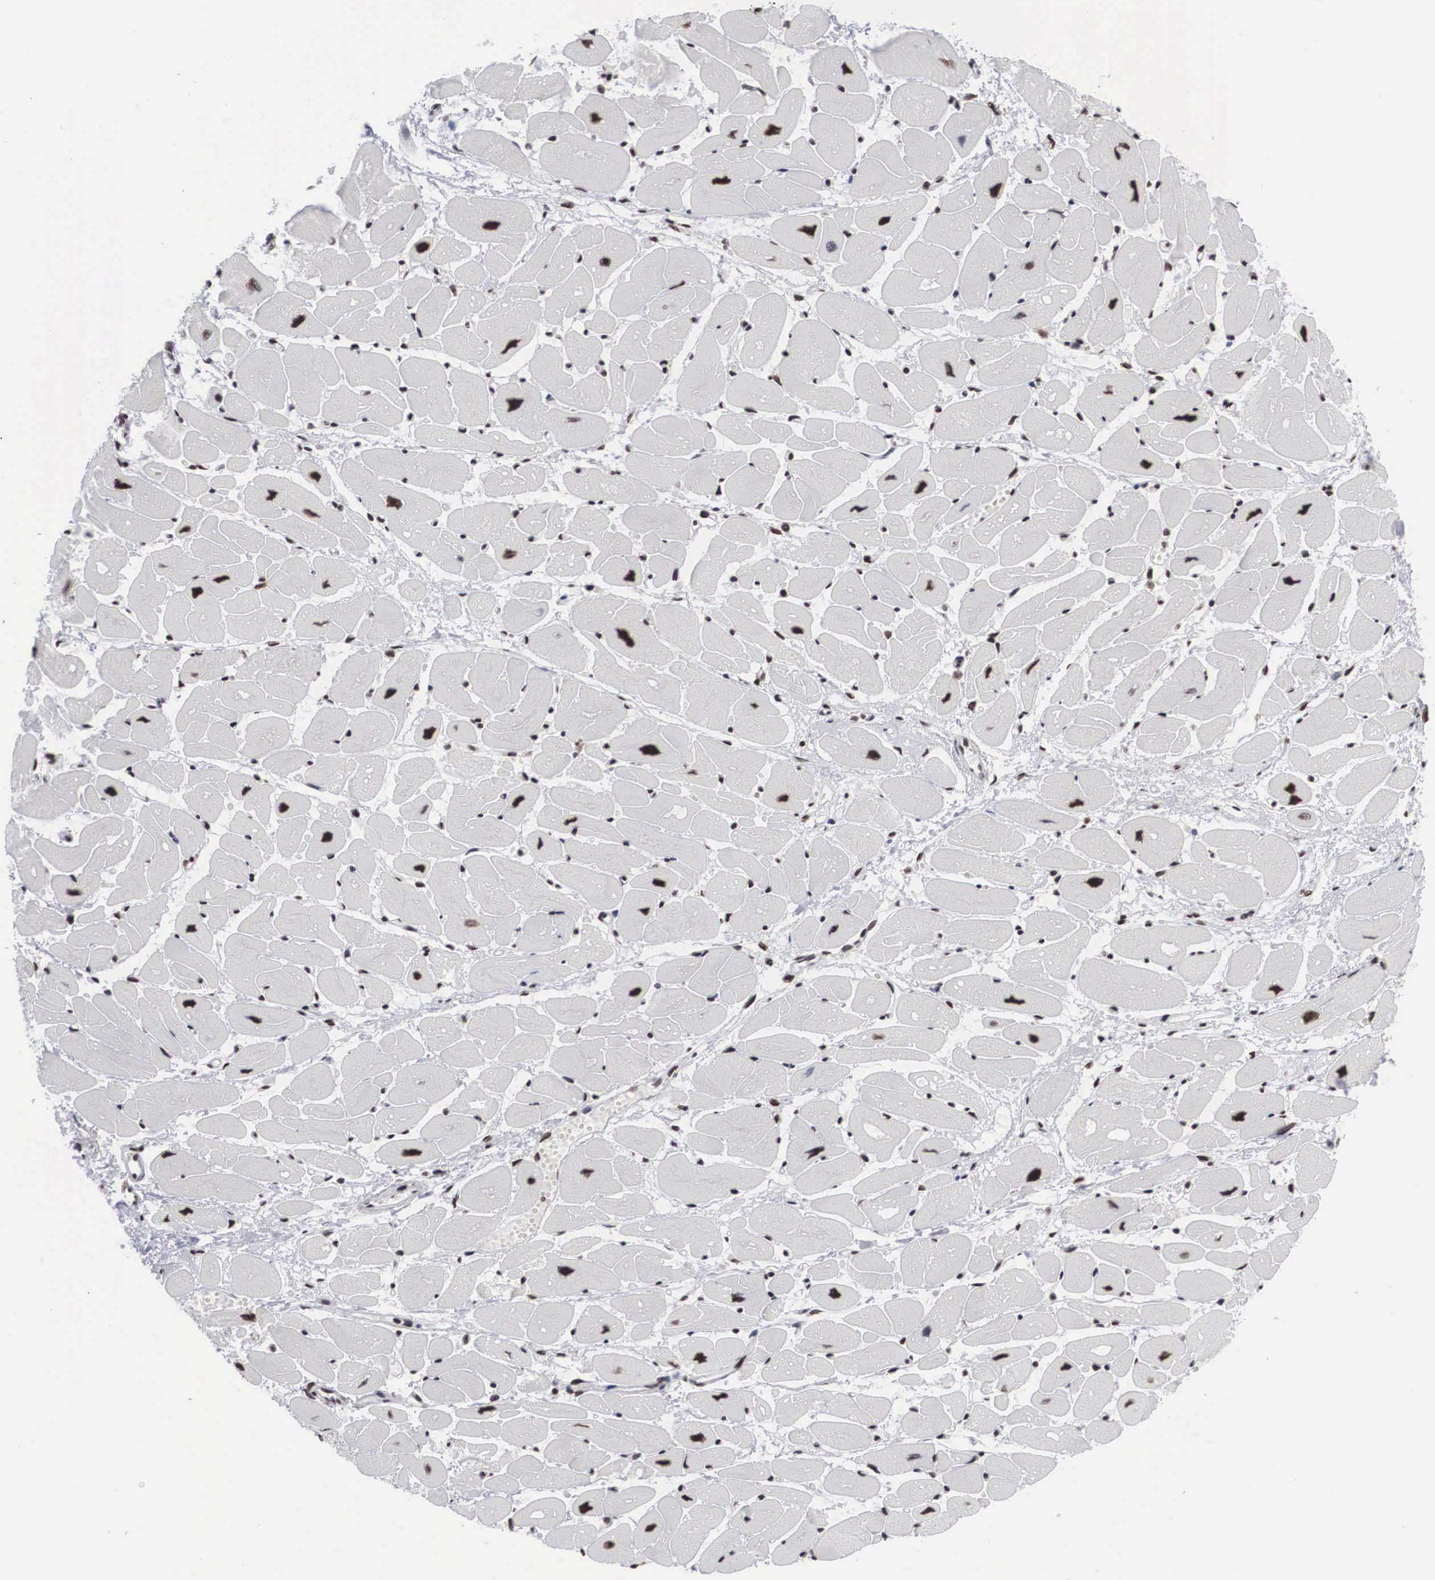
{"staining": {"intensity": "moderate", "quantity": "25%-75%", "location": "nuclear"}, "tissue": "heart muscle", "cell_type": "Cardiomyocytes", "image_type": "normal", "snomed": [{"axis": "morphology", "description": "Normal tissue, NOS"}, {"axis": "topography", "description": "Heart"}], "caption": "Protein expression analysis of unremarkable human heart muscle reveals moderate nuclear expression in approximately 25%-75% of cardiomyocytes. The staining was performed using DAB (3,3'-diaminobenzidine) to visualize the protein expression in brown, while the nuclei were stained in blue with hematoxylin (Magnification: 20x).", "gene": "ACIN1", "patient": {"sex": "female", "age": 54}}